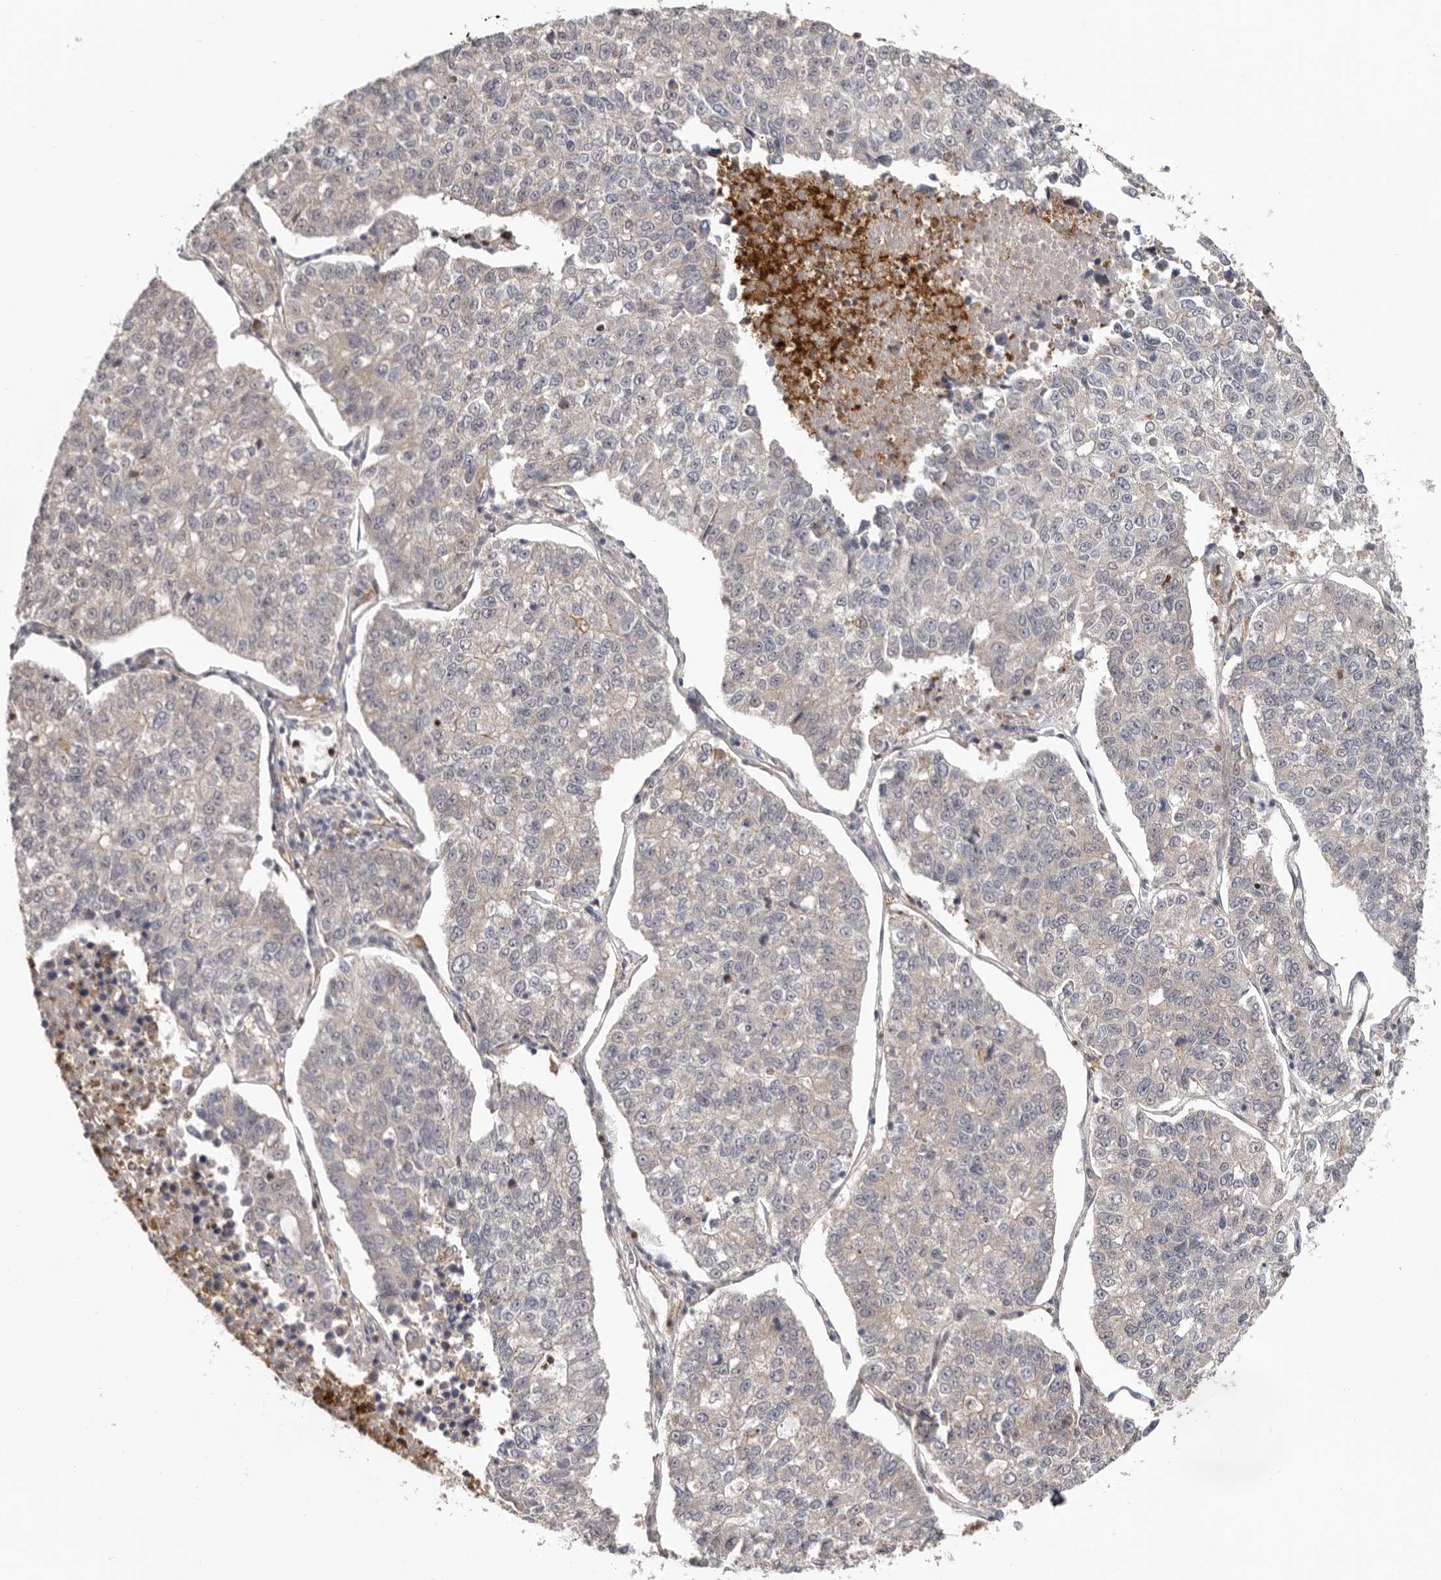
{"staining": {"intensity": "negative", "quantity": "none", "location": "none"}, "tissue": "lung cancer", "cell_type": "Tumor cells", "image_type": "cancer", "snomed": [{"axis": "morphology", "description": "Adenocarcinoma, NOS"}, {"axis": "topography", "description": "Lung"}], "caption": "This image is of adenocarcinoma (lung) stained with IHC to label a protein in brown with the nuclei are counter-stained blue. There is no positivity in tumor cells.", "gene": "MSRB2", "patient": {"sex": "male", "age": 49}}